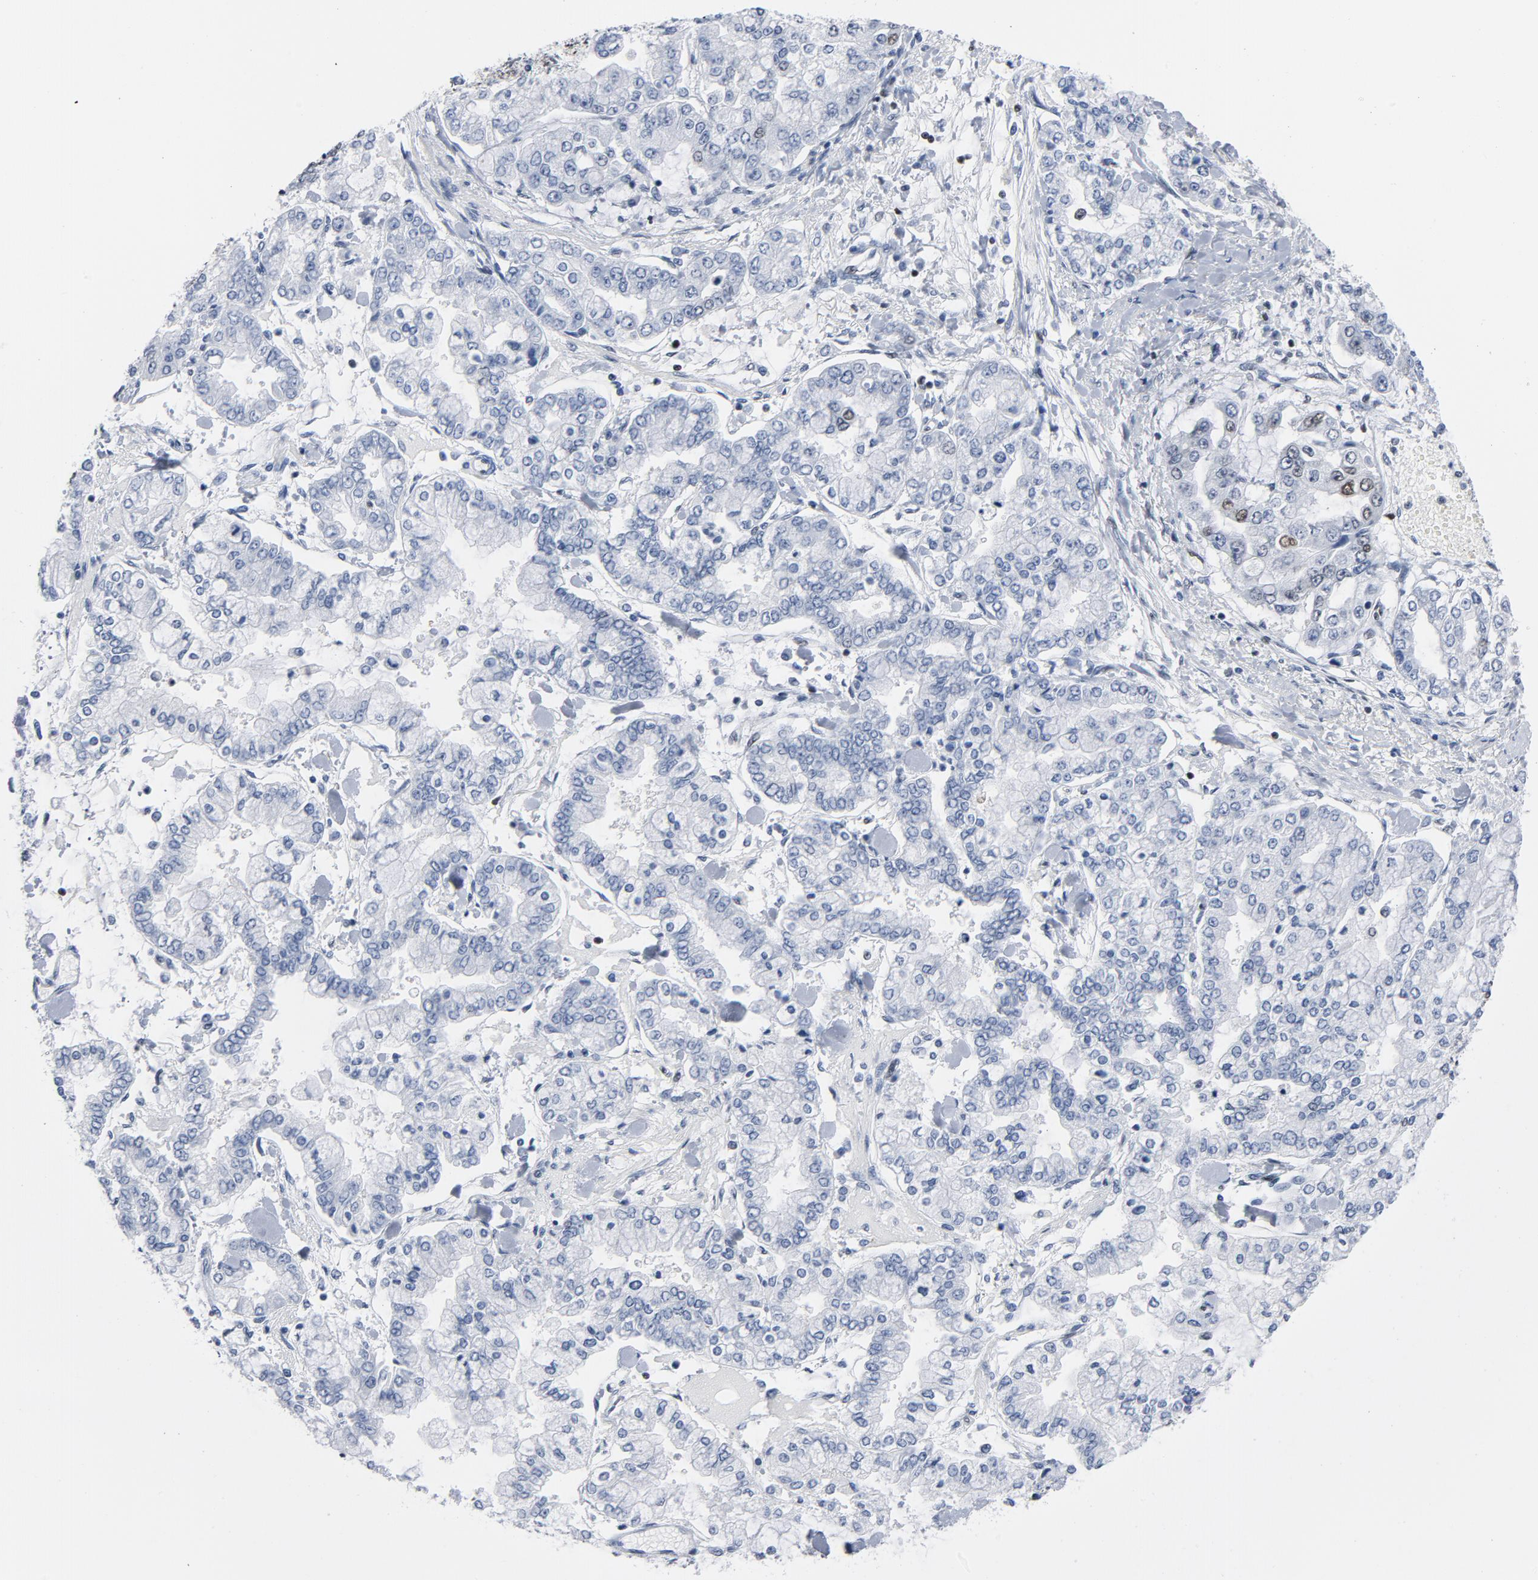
{"staining": {"intensity": "moderate", "quantity": "<25%", "location": "nuclear"}, "tissue": "stomach cancer", "cell_type": "Tumor cells", "image_type": "cancer", "snomed": [{"axis": "morphology", "description": "Normal tissue, NOS"}, {"axis": "morphology", "description": "Adenocarcinoma, NOS"}, {"axis": "topography", "description": "Stomach, upper"}, {"axis": "topography", "description": "Stomach"}], "caption": "Moderate nuclear positivity for a protein is seen in approximately <25% of tumor cells of adenocarcinoma (stomach) using IHC.", "gene": "CSTF2", "patient": {"sex": "male", "age": 76}}